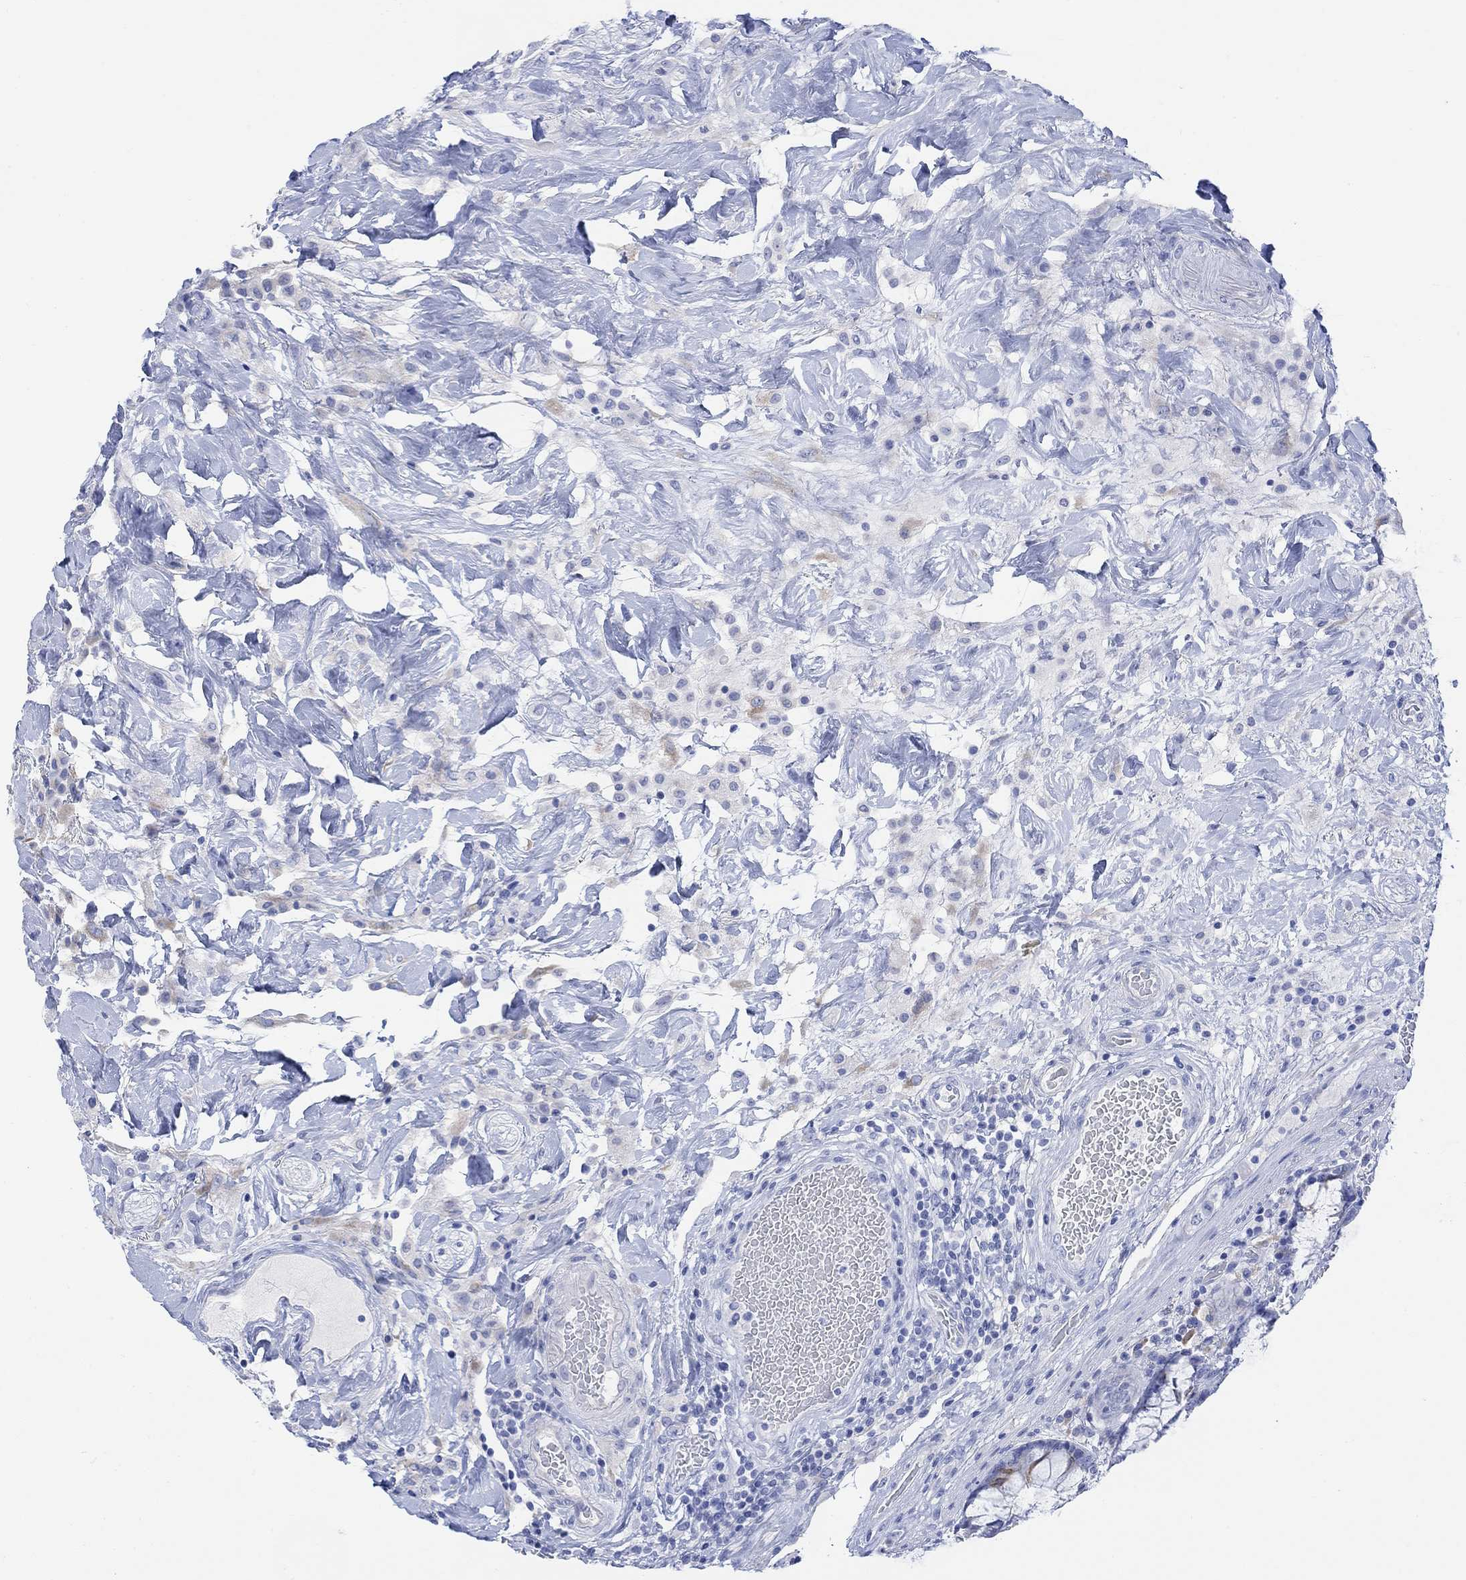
{"staining": {"intensity": "negative", "quantity": "none", "location": "none"}, "tissue": "colorectal cancer", "cell_type": "Tumor cells", "image_type": "cancer", "snomed": [{"axis": "morphology", "description": "Adenocarcinoma, NOS"}, {"axis": "topography", "description": "Colon"}], "caption": "IHC of human adenocarcinoma (colorectal) demonstrates no positivity in tumor cells.", "gene": "GNG13", "patient": {"sex": "female", "age": 69}}